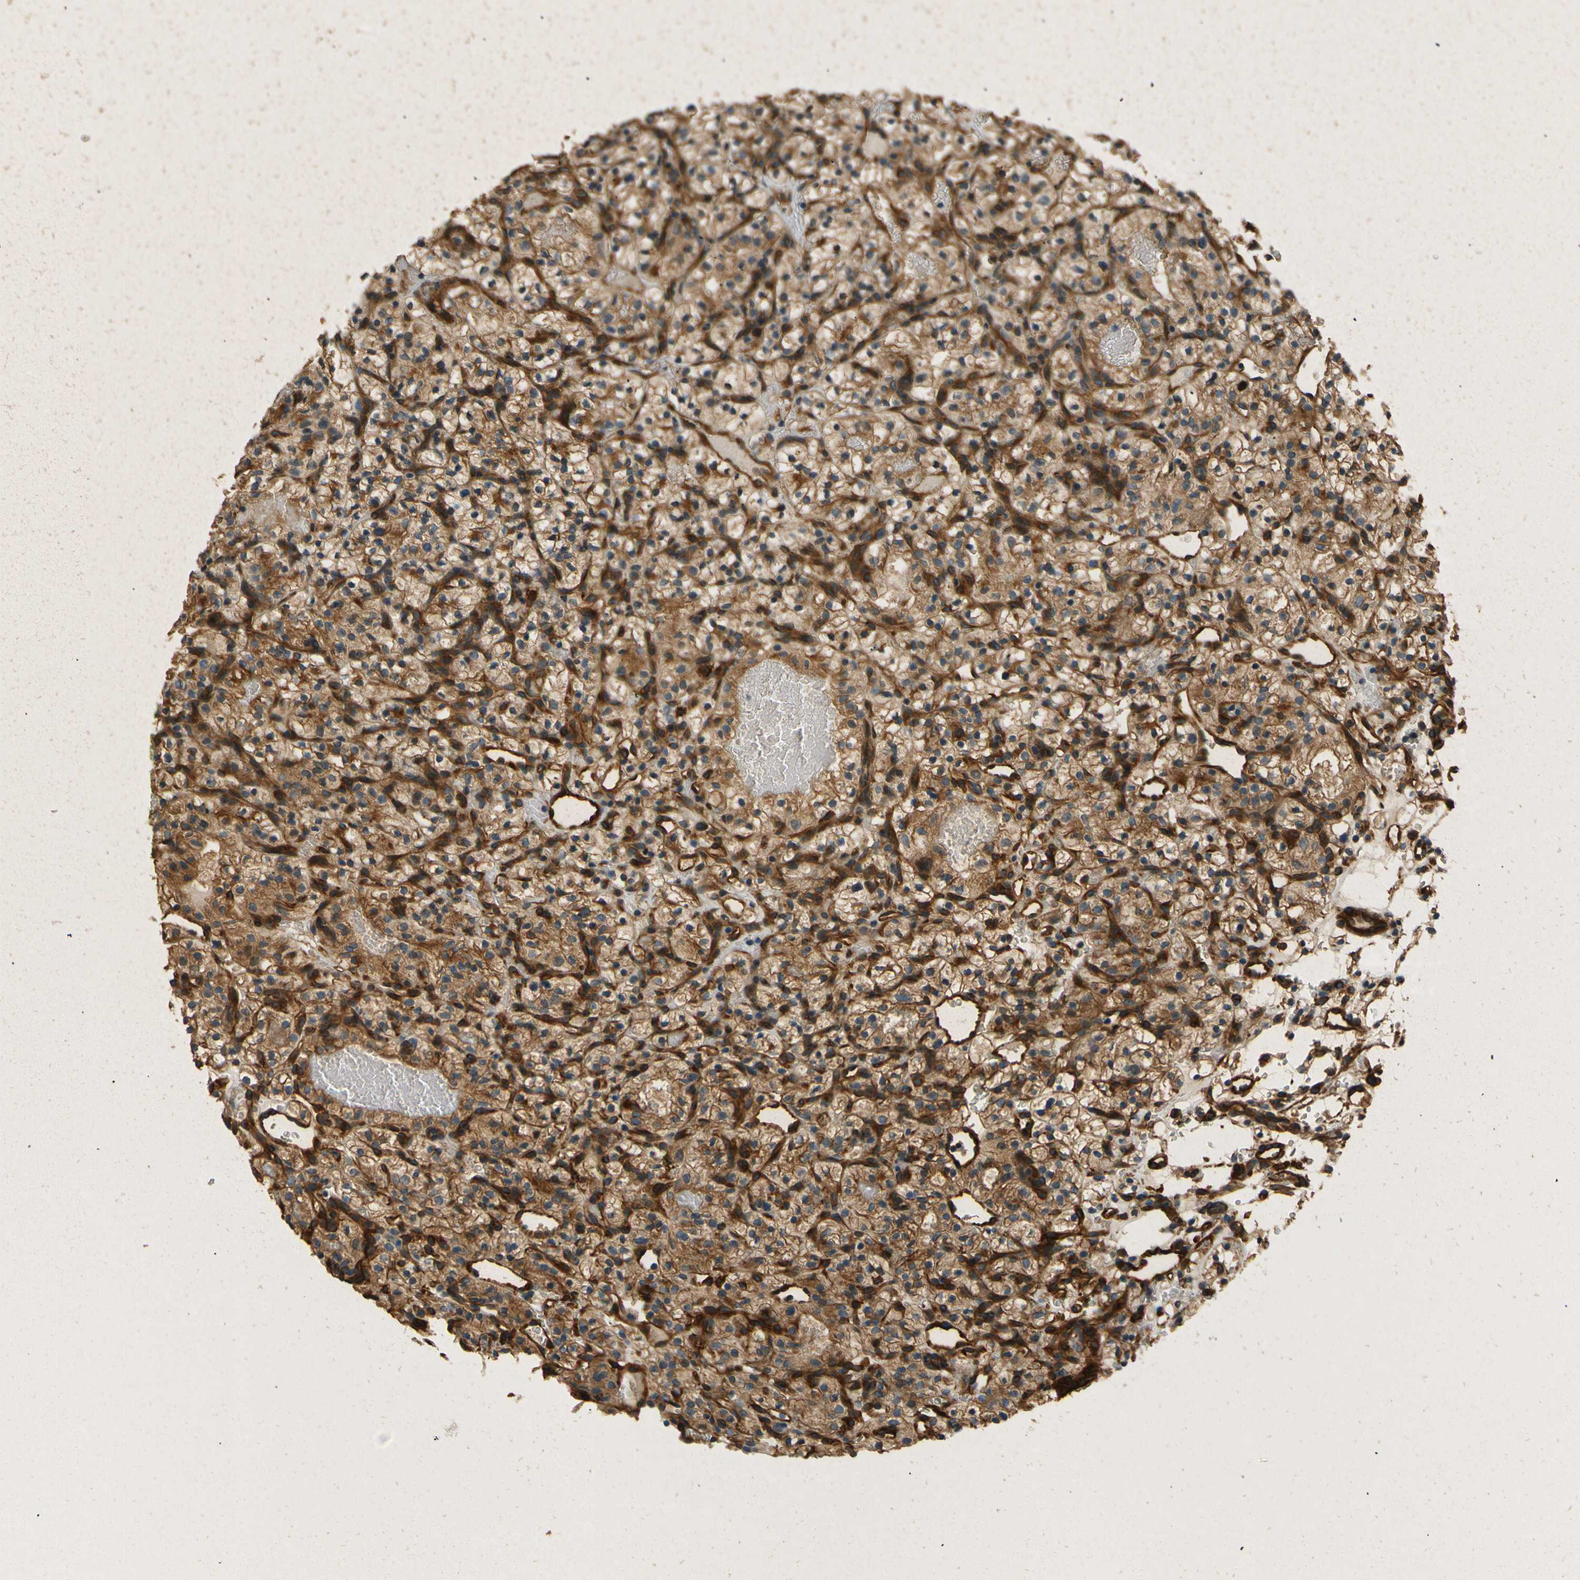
{"staining": {"intensity": "moderate", "quantity": ">75%", "location": "cytoplasmic/membranous"}, "tissue": "renal cancer", "cell_type": "Tumor cells", "image_type": "cancer", "snomed": [{"axis": "morphology", "description": "Adenocarcinoma, NOS"}, {"axis": "topography", "description": "Kidney"}], "caption": "Renal adenocarcinoma tissue shows moderate cytoplasmic/membranous staining in approximately >75% of tumor cells", "gene": "ENTPD1", "patient": {"sex": "female", "age": 57}}